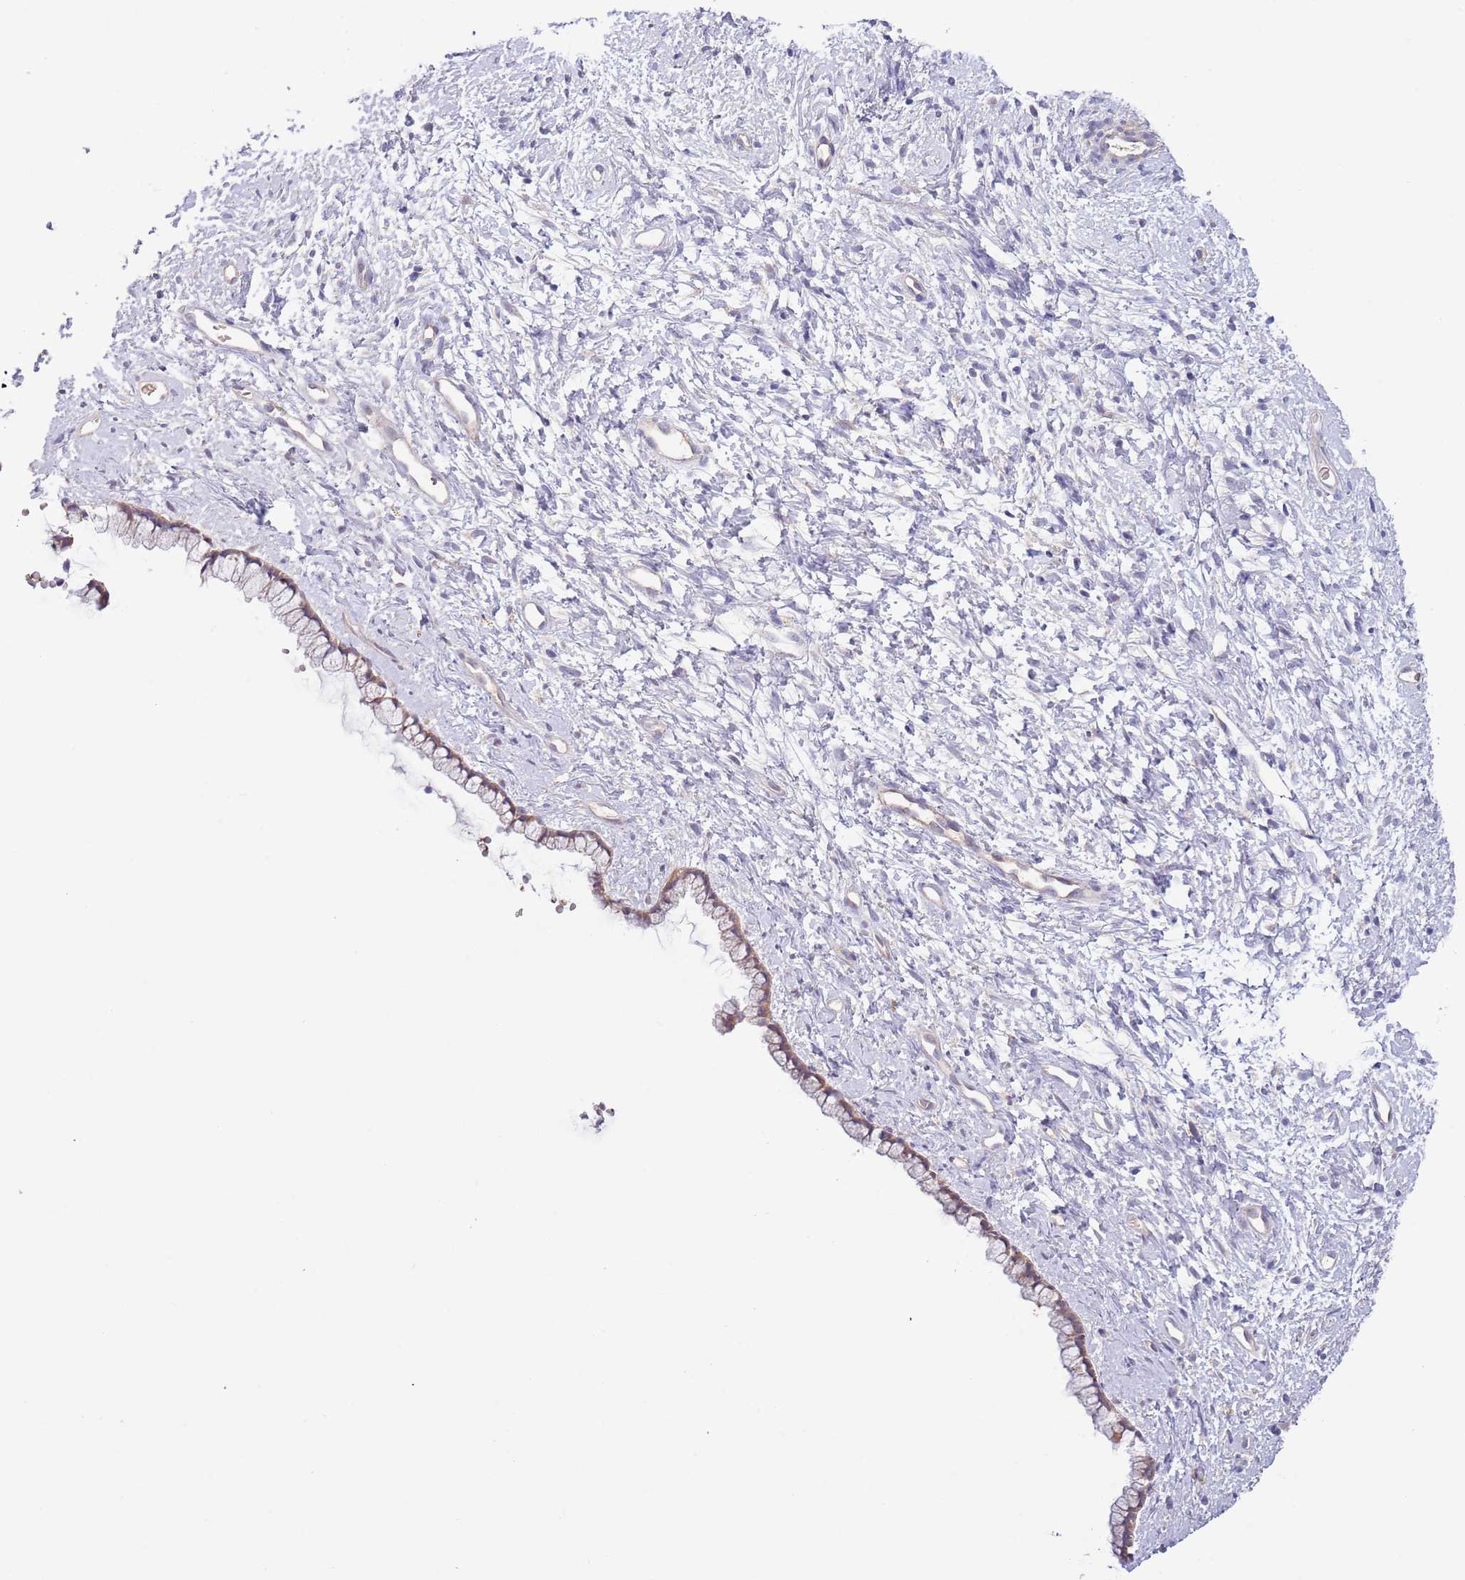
{"staining": {"intensity": "weak", "quantity": "<25%", "location": "cytoplasmic/membranous"}, "tissue": "cervix", "cell_type": "Glandular cells", "image_type": "normal", "snomed": [{"axis": "morphology", "description": "Normal tissue, NOS"}, {"axis": "topography", "description": "Cervix"}], "caption": "There is no significant positivity in glandular cells of cervix. The staining is performed using DAB brown chromogen with nuclei counter-stained in using hematoxylin.", "gene": "LIPJ", "patient": {"sex": "female", "age": 57}}